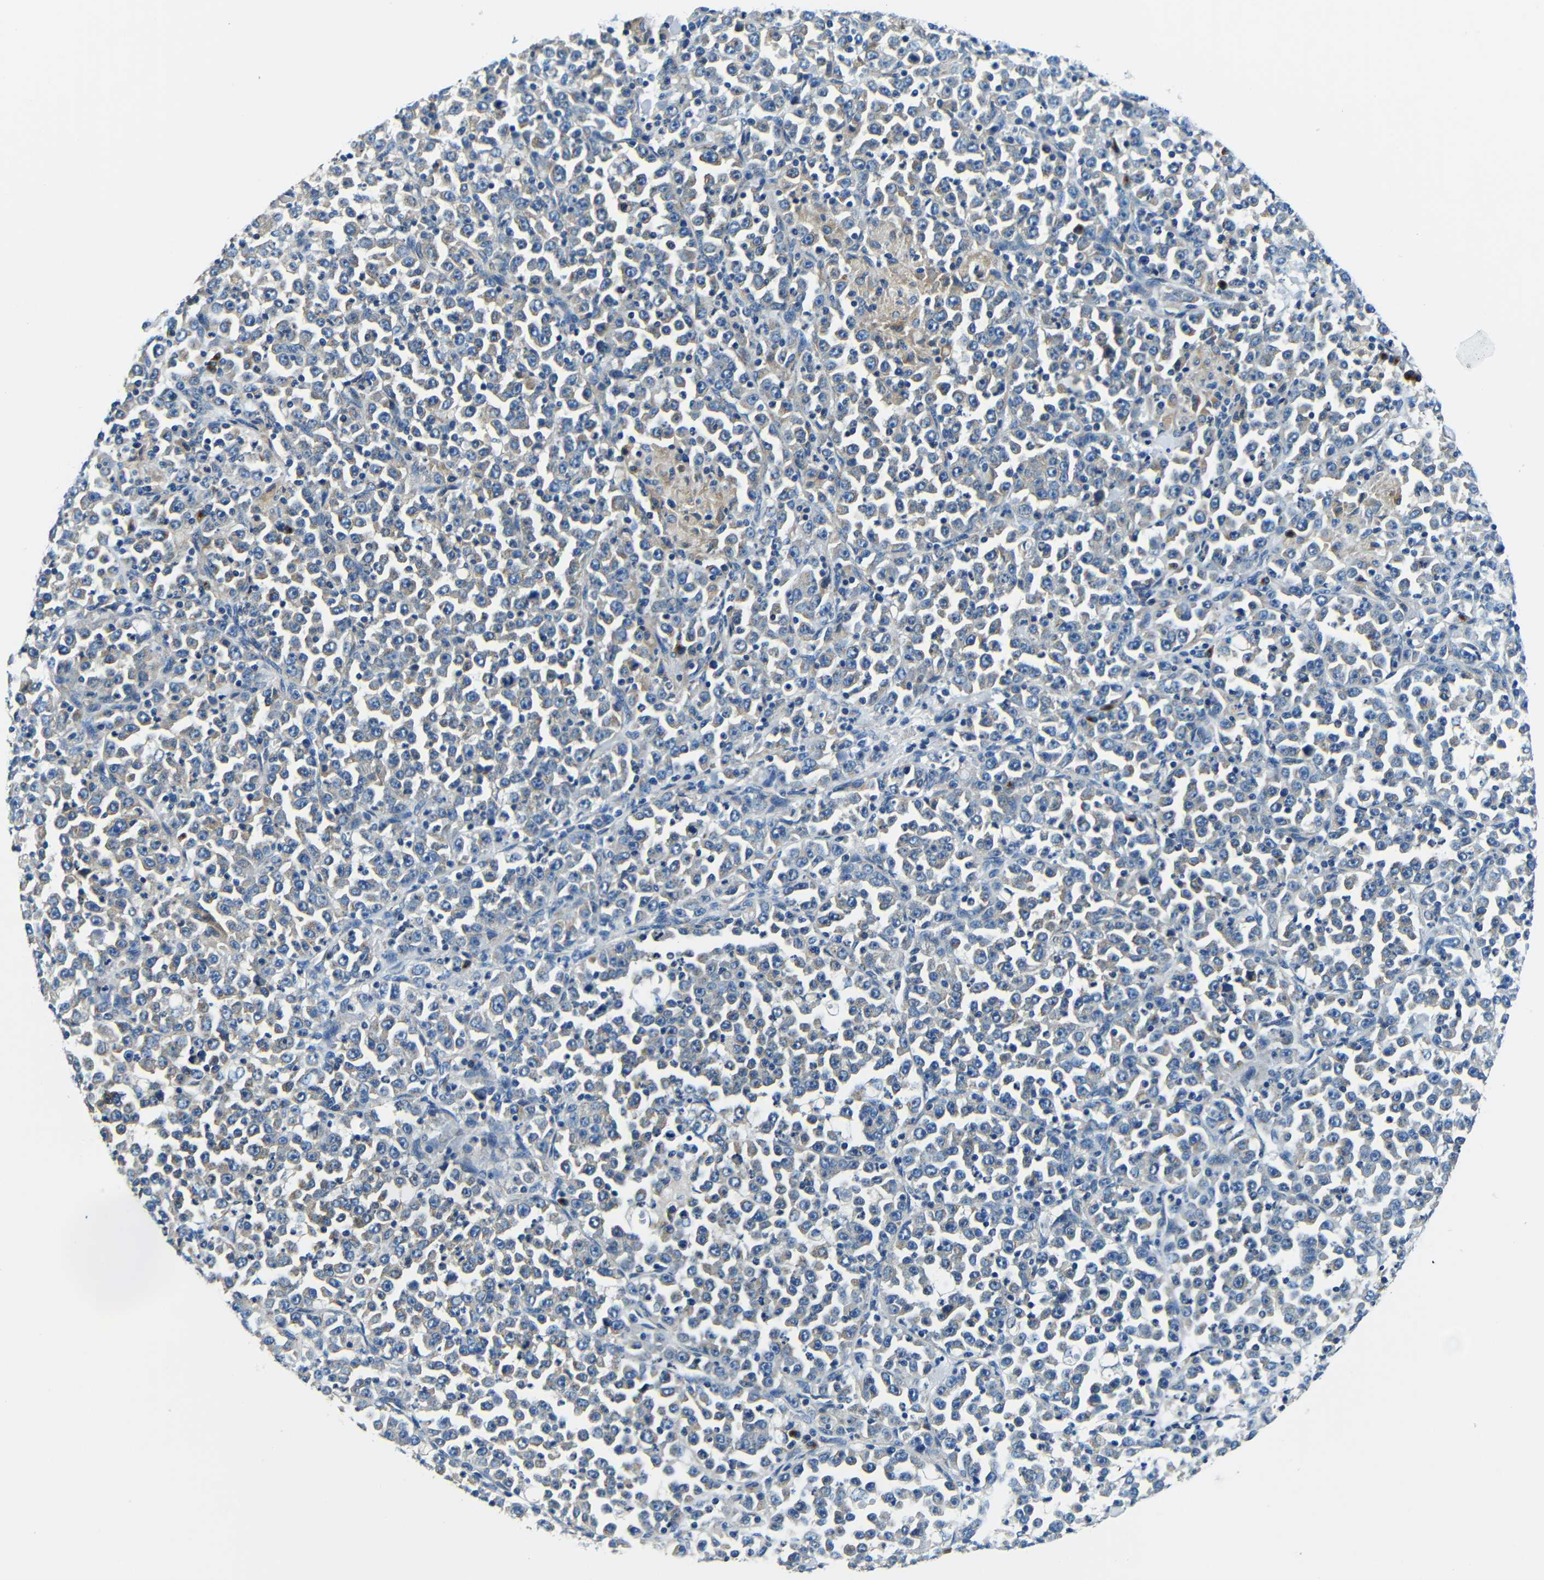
{"staining": {"intensity": "negative", "quantity": "none", "location": "none"}, "tissue": "stomach cancer", "cell_type": "Tumor cells", "image_type": "cancer", "snomed": [{"axis": "morphology", "description": "Normal tissue, NOS"}, {"axis": "morphology", "description": "Adenocarcinoma, NOS"}, {"axis": "topography", "description": "Stomach, upper"}, {"axis": "topography", "description": "Stomach"}], "caption": "Human stomach cancer stained for a protein using immunohistochemistry demonstrates no staining in tumor cells.", "gene": "USO1", "patient": {"sex": "male", "age": 59}}